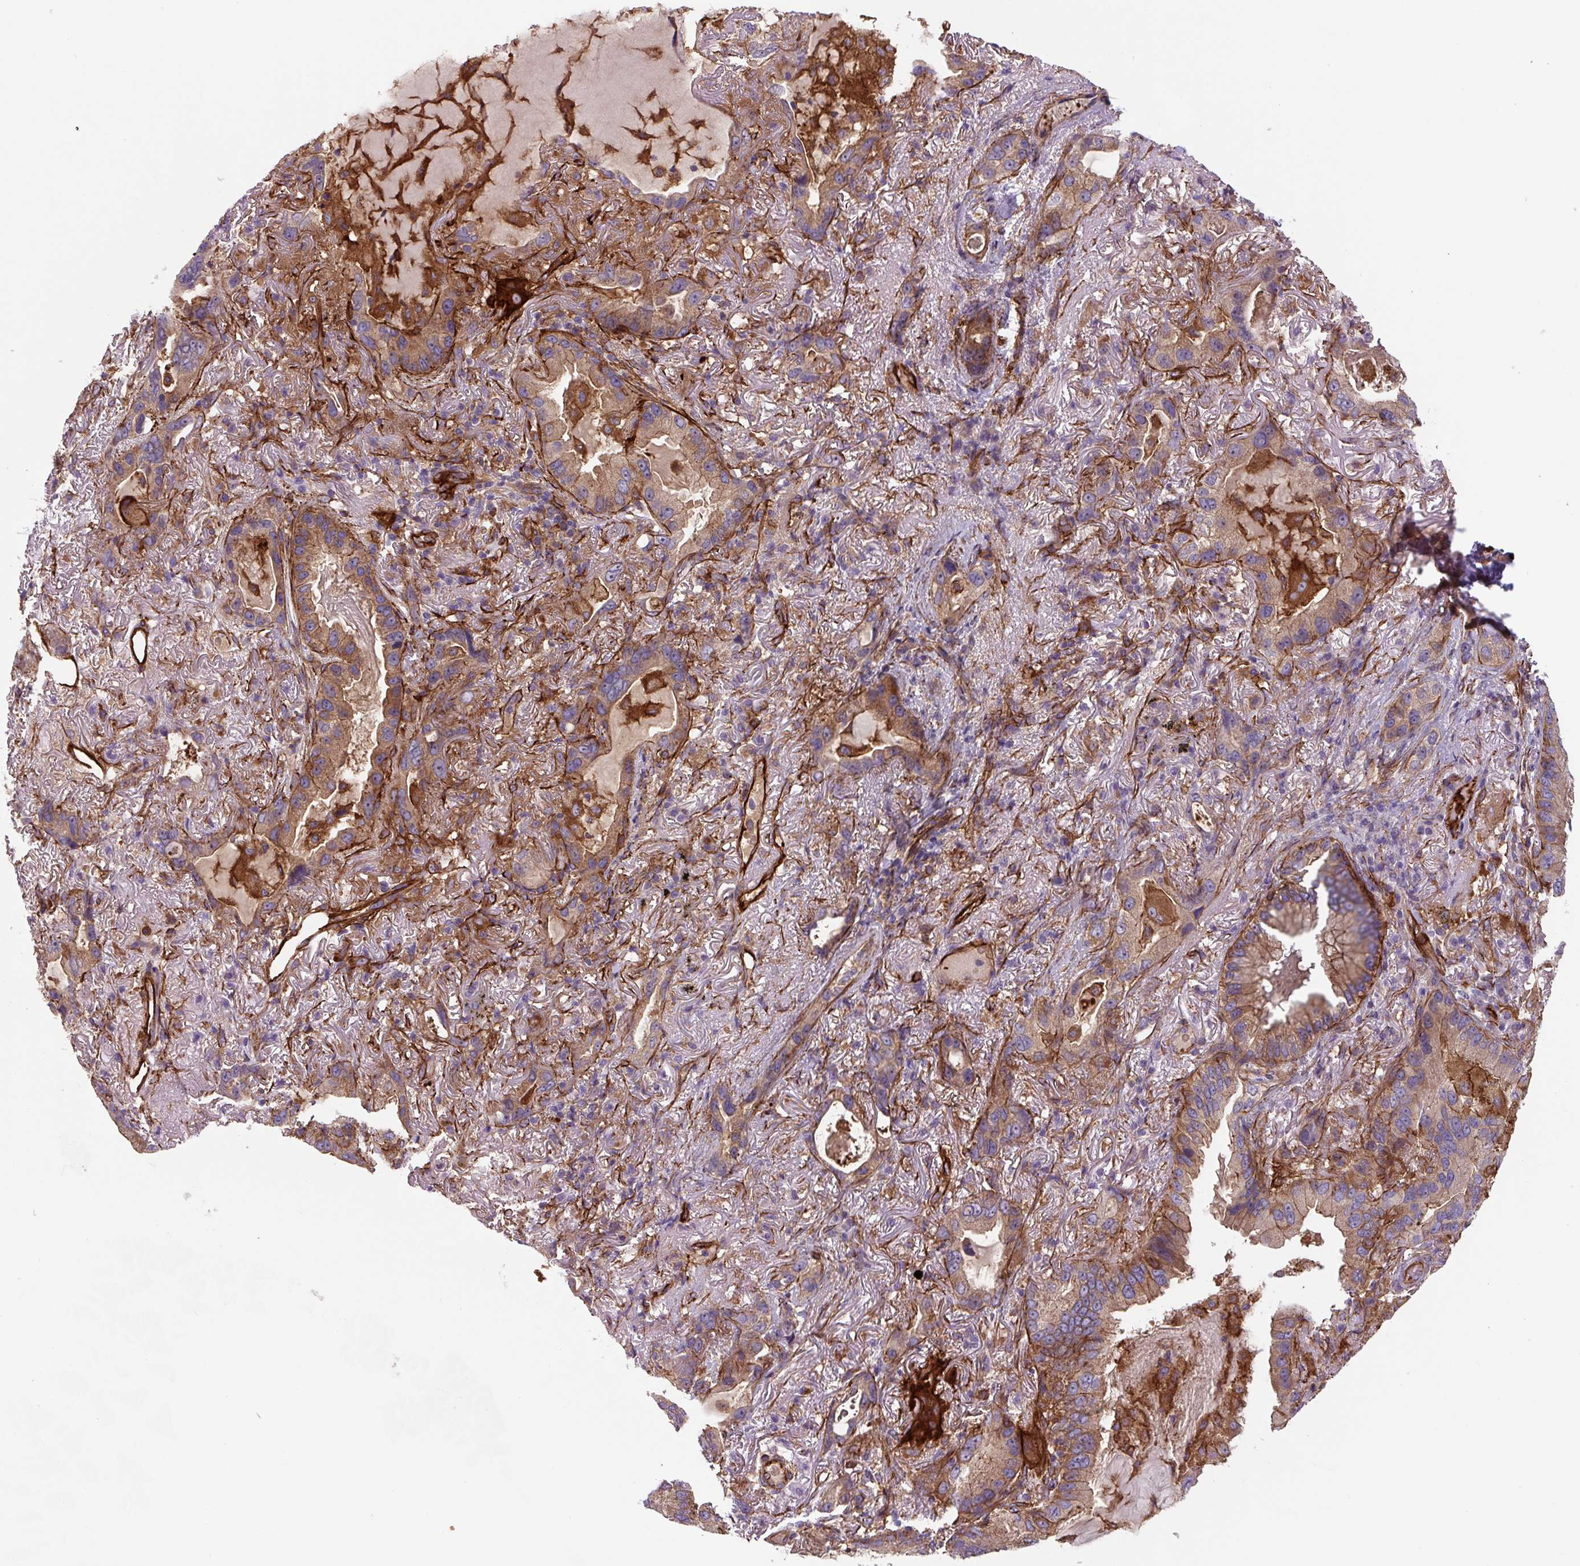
{"staining": {"intensity": "moderate", "quantity": ">75%", "location": "cytoplasmic/membranous"}, "tissue": "lung cancer", "cell_type": "Tumor cells", "image_type": "cancer", "snomed": [{"axis": "morphology", "description": "Adenocarcinoma, NOS"}, {"axis": "topography", "description": "Lung"}], "caption": "Protein analysis of adenocarcinoma (lung) tissue reveals moderate cytoplasmic/membranous expression in about >75% of tumor cells. (DAB (3,3'-diaminobenzidine) IHC with brightfield microscopy, high magnification).", "gene": "DHFR2", "patient": {"sex": "female", "age": 69}}